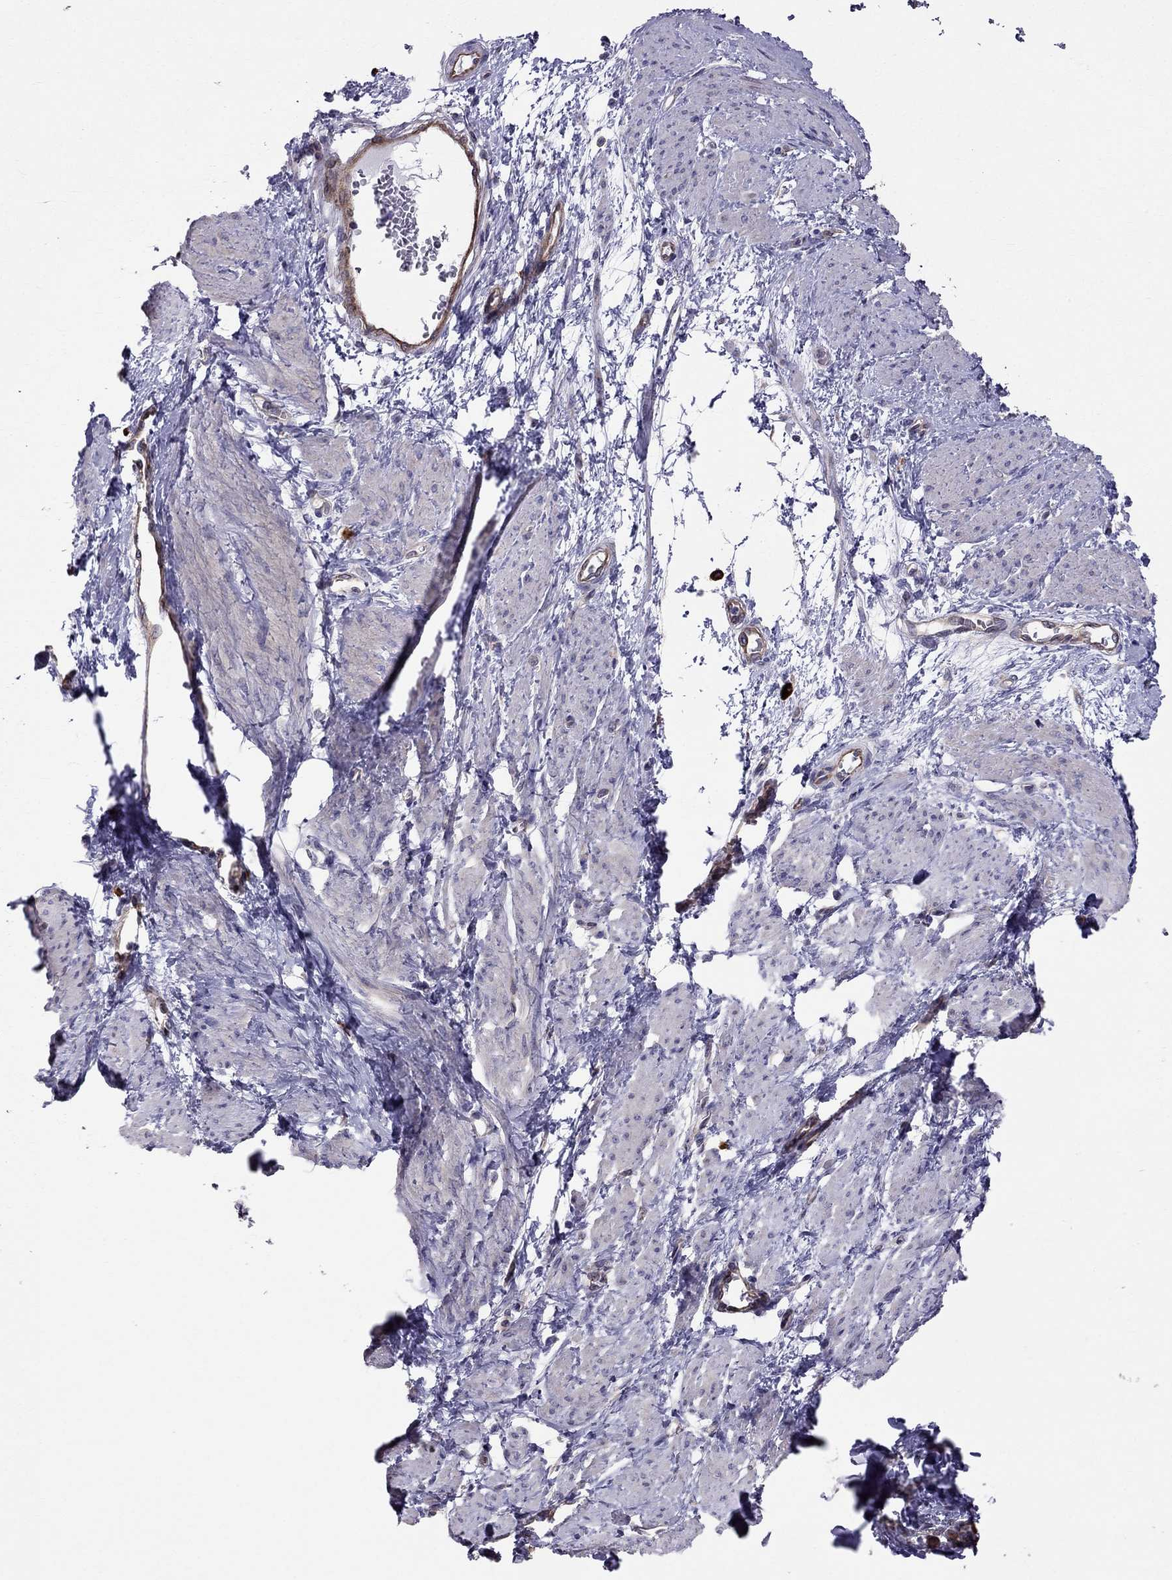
{"staining": {"intensity": "negative", "quantity": "none", "location": "none"}, "tissue": "smooth muscle", "cell_type": "Smooth muscle cells", "image_type": "normal", "snomed": [{"axis": "morphology", "description": "Normal tissue, NOS"}, {"axis": "topography", "description": "Smooth muscle"}, {"axis": "topography", "description": "Uterus"}], "caption": "This is a histopathology image of IHC staining of unremarkable smooth muscle, which shows no positivity in smooth muscle cells. Brightfield microscopy of IHC stained with DAB (3,3'-diaminobenzidine) (brown) and hematoxylin (blue), captured at high magnification.", "gene": "ENOX1", "patient": {"sex": "female", "age": 39}}